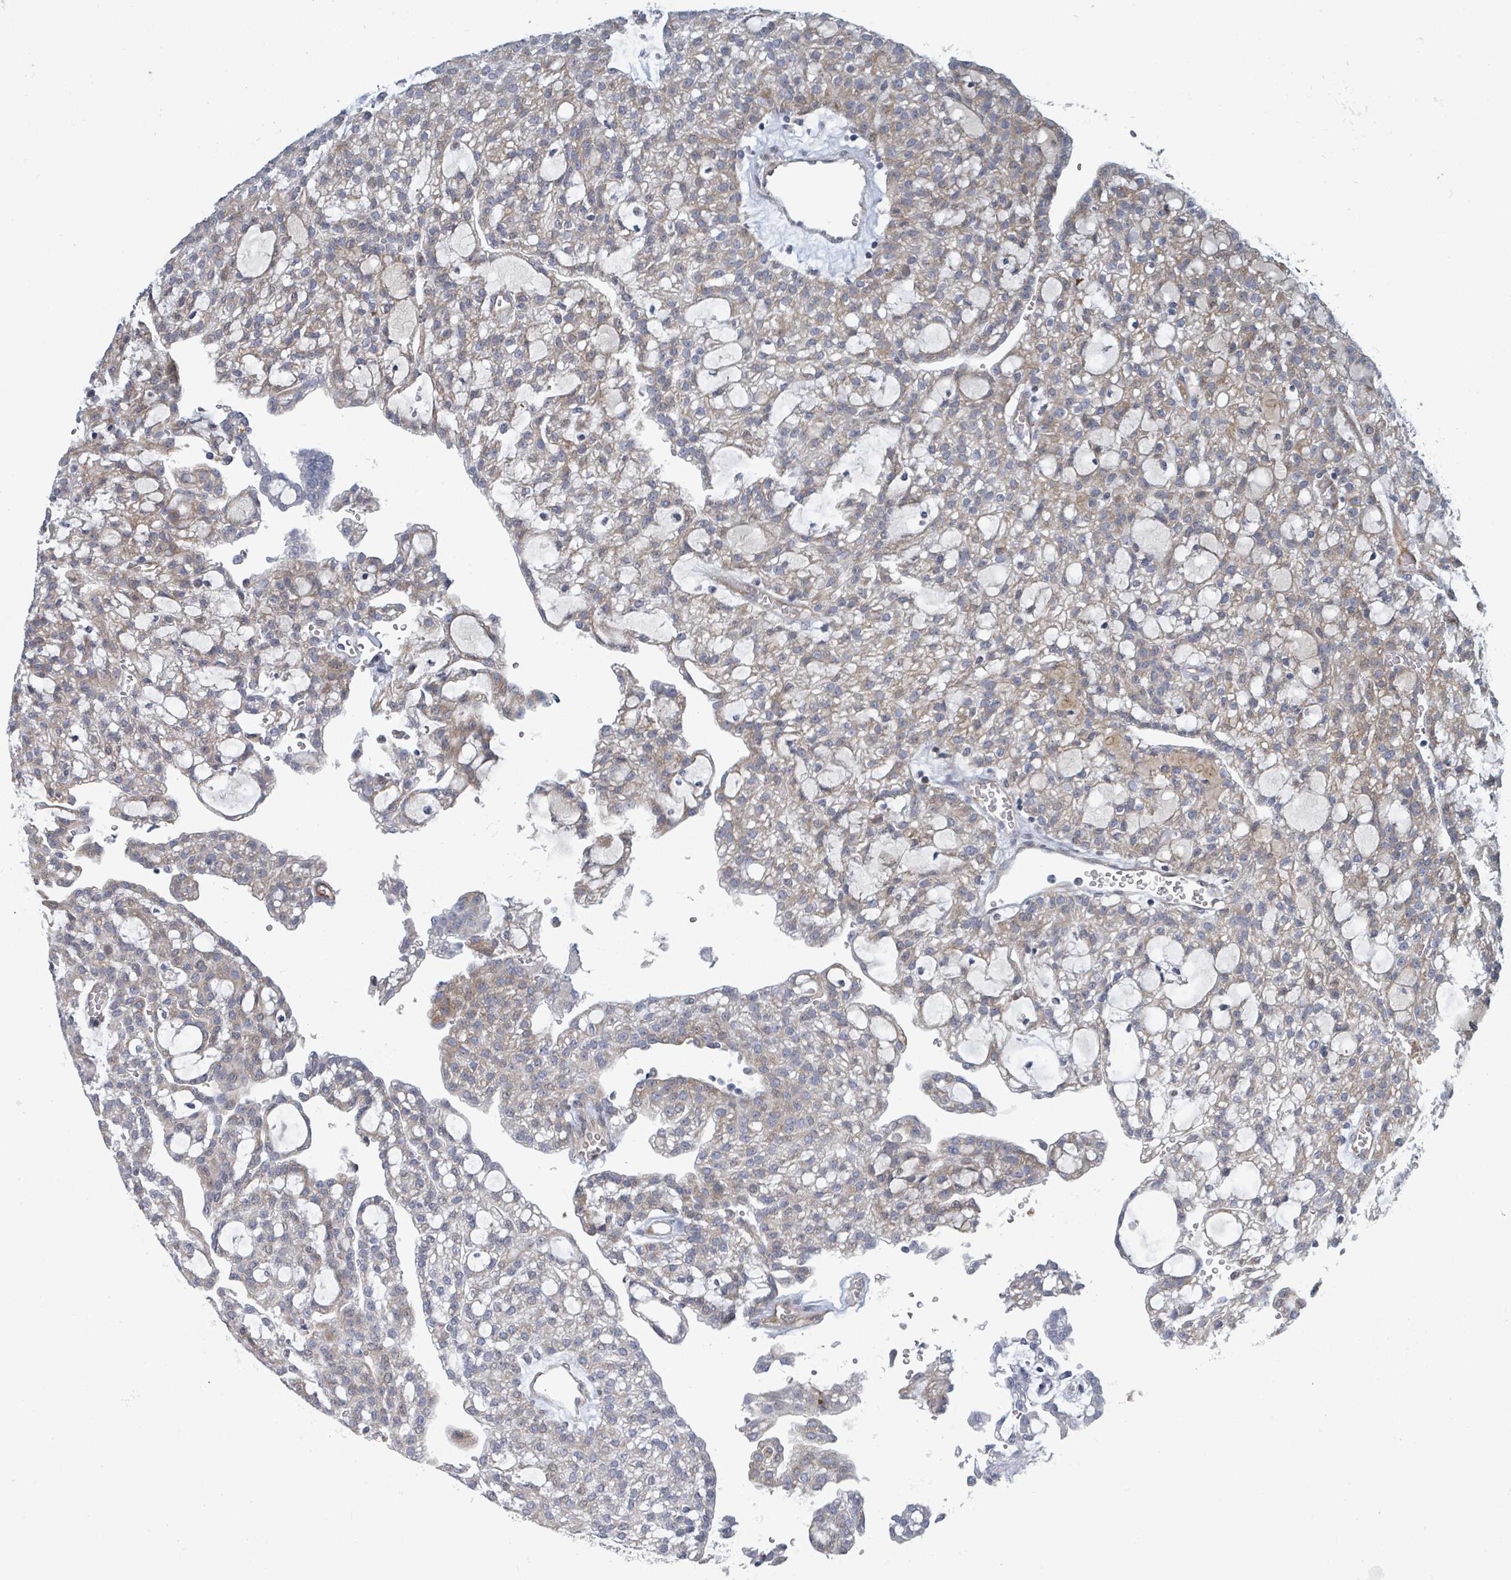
{"staining": {"intensity": "weak", "quantity": "25%-75%", "location": "cytoplasmic/membranous"}, "tissue": "renal cancer", "cell_type": "Tumor cells", "image_type": "cancer", "snomed": [{"axis": "morphology", "description": "Adenocarcinoma, NOS"}, {"axis": "topography", "description": "Kidney"}], "caption": "The histopathology image demonstrates a brown stain indicating the presence of a protein in the cytoplasmic/membranous of tumor cells in renal adenocarcinoma. (DAB (3,3'-diaminobenzidine) IHC, brown staining for protein, blue staining for nuclei).", "gene": "RAB33B", "patient": {"sex": "male", "age": 63}}